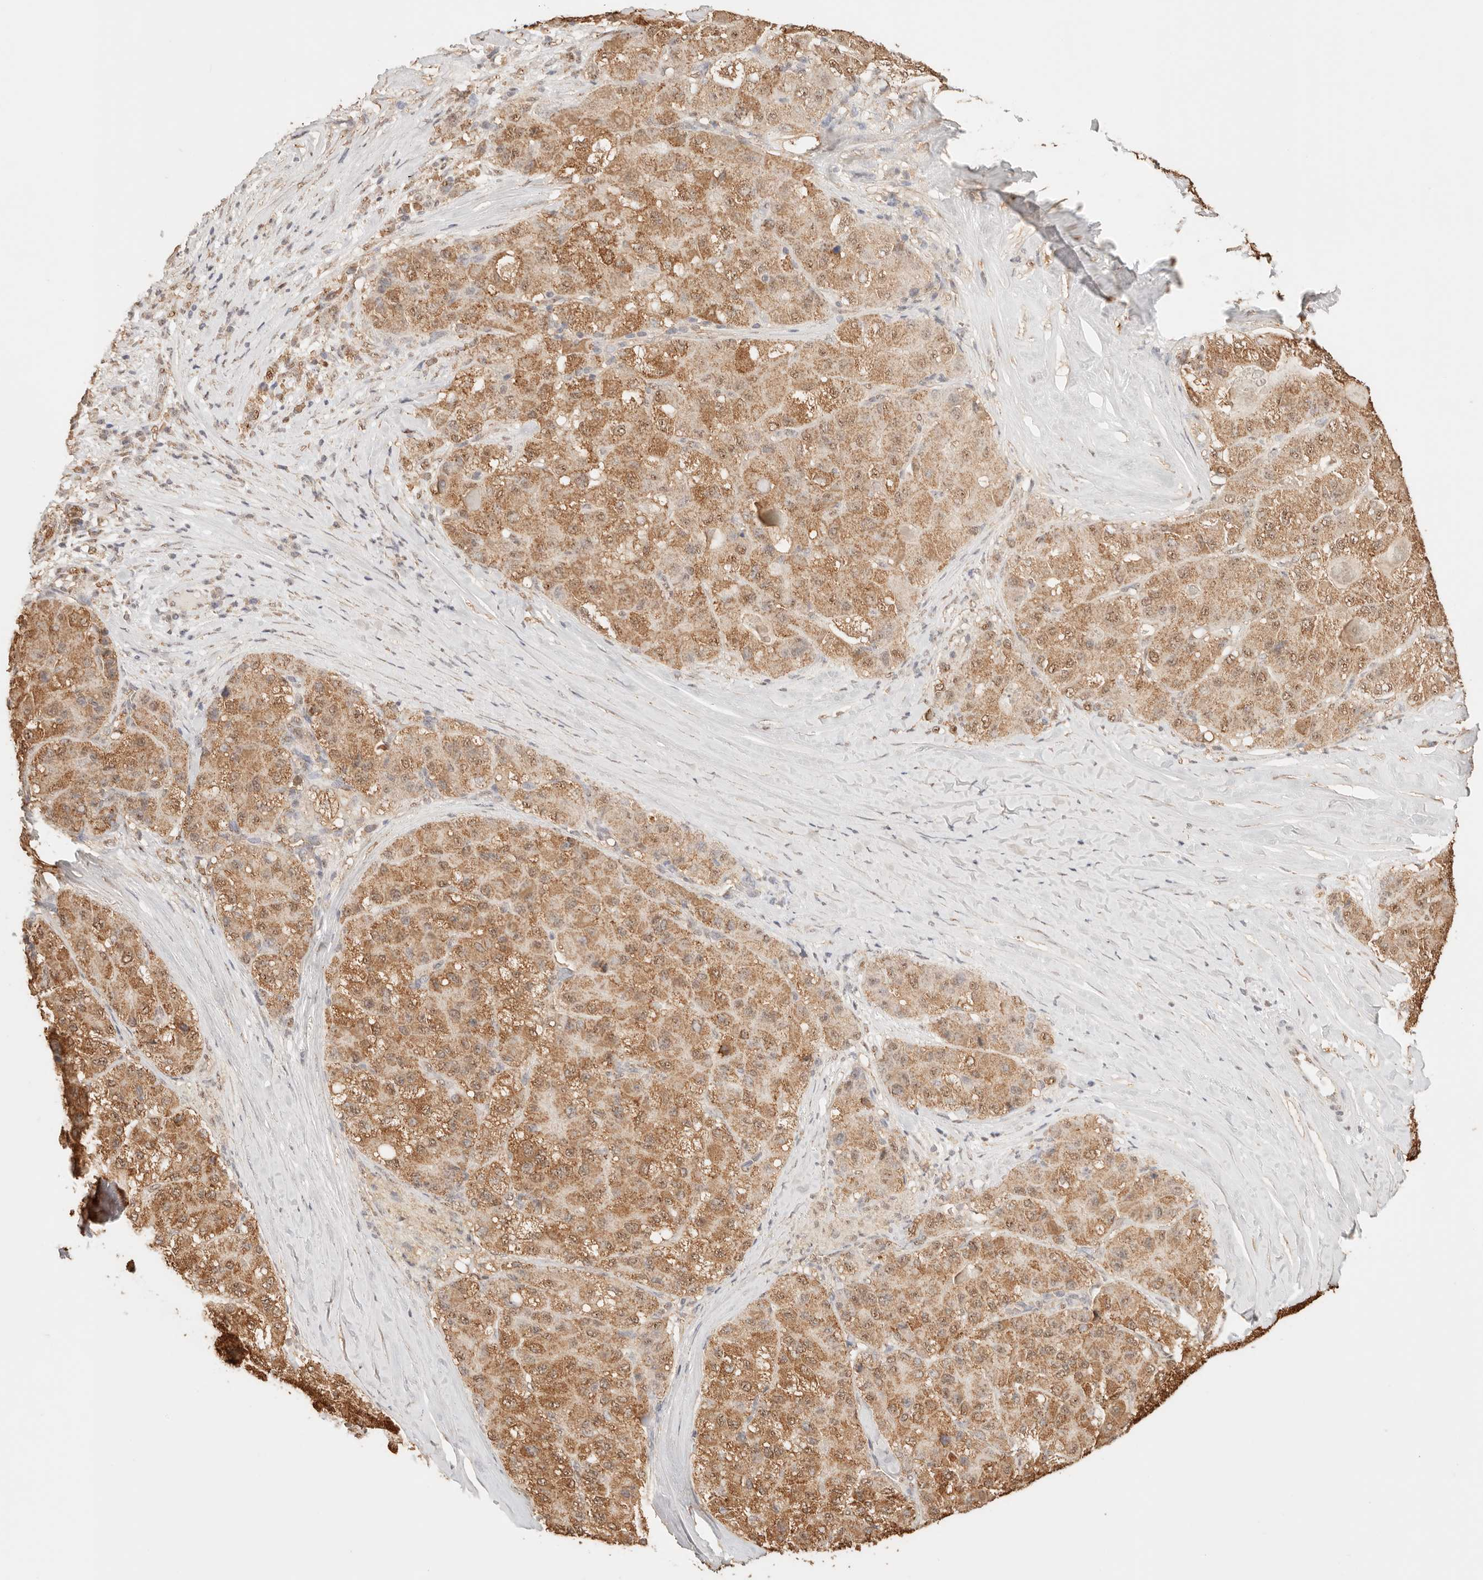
{"staining": {"intensity": "moderate", "quantity": ">75%", "location": "cytoplasmic/membranous"}, "tissue": "liver cancer", "cell_type": "Tumor cells", "image_type": "cancer", "snomed": [{"axis": "morphology", "description": "Carcinoma, Hepatocellular, NOS"}, {"axis": "topography", "description": "Liver"}], "caption": "Immunohistochemical staining of liver cancer demonstrates moderate cytoplasmic/membranous protein staining in approximately >75% of tumor cells.", "gene": "IL1R2", "patient": {"sex": "male", "age": 80}}